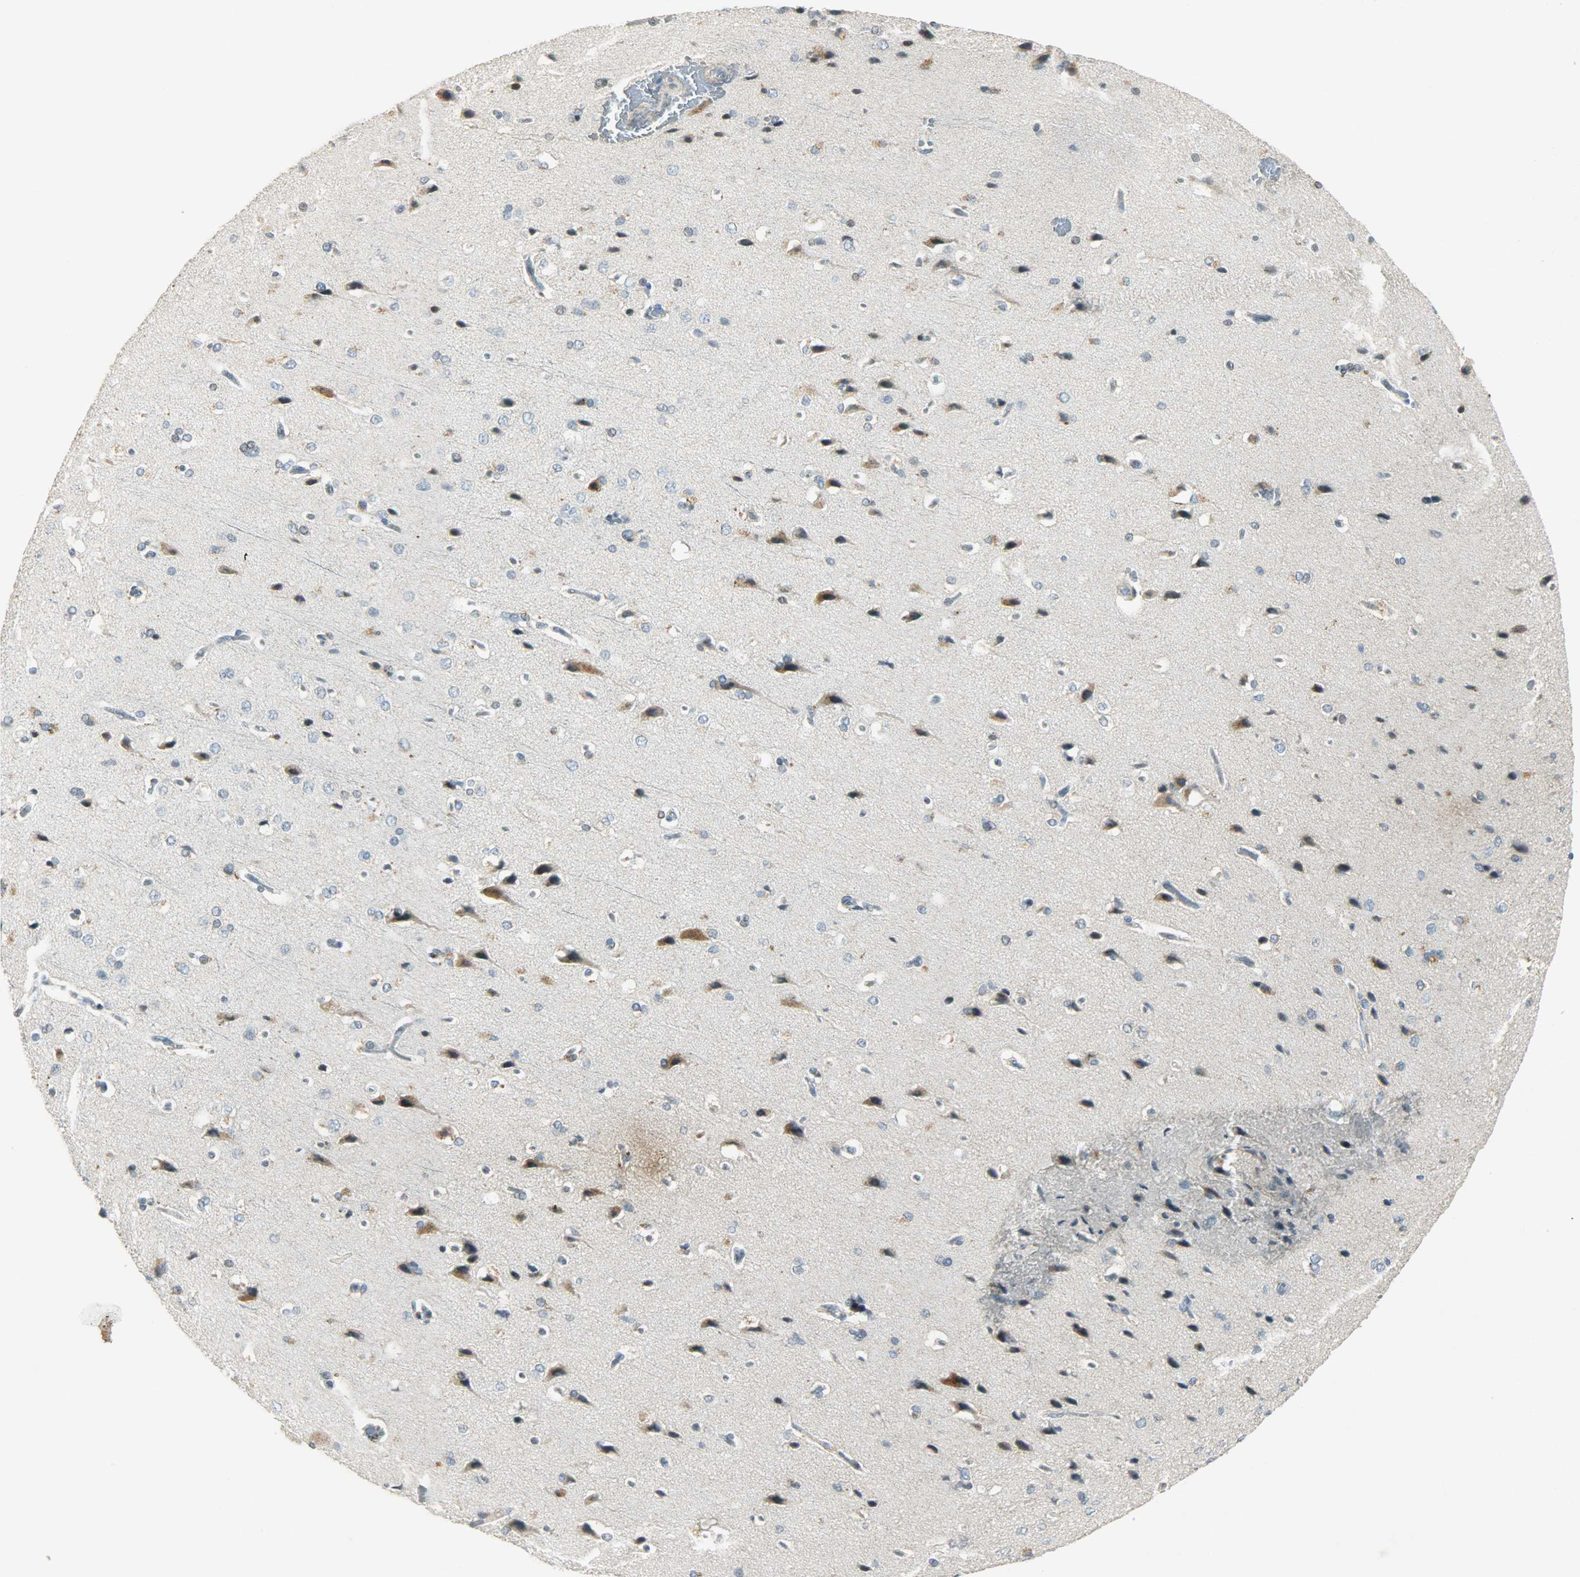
{"staining": {"intensity": "negative", "quantity": "none", "location": "none"}, "tissue": "cerebral cortex", "cell_type": "Endothelial cells", "image_type": "normal", "snomed": [{"axis": "morphology", "description": "Normal tissue, NOS"}, {"axis": "topography", "description": "Cerebral cortex"}], "caption": "An image of cerebral cortex stained for a protein demonstrates no brown staining in endothelial cells.", "gene": "AURKB", "patient": {"sex": "male", "age": 62}}